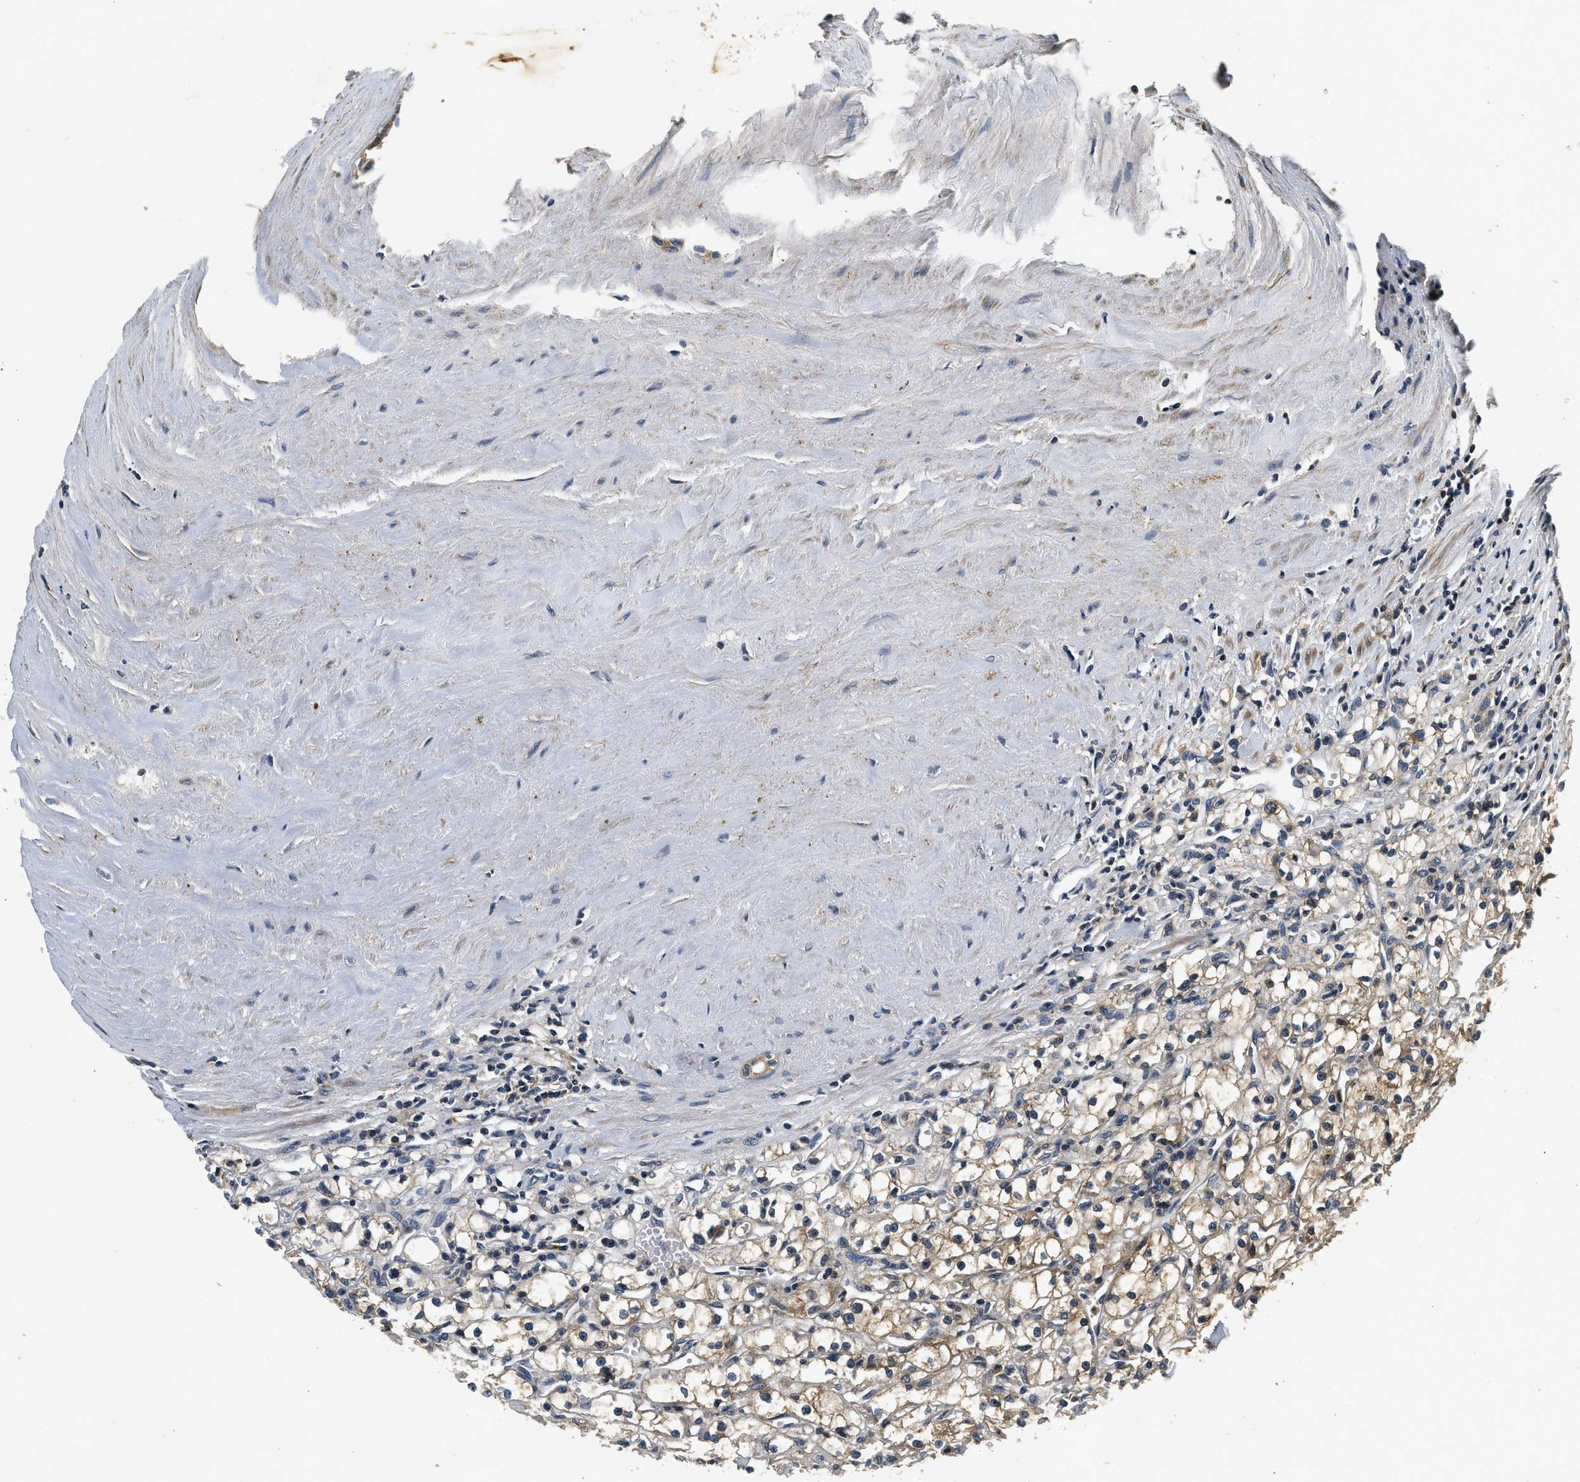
{"staining": {"intensity": "moderate", "quantity": "25%-75%", "location": "cytoplasmic/membranous"}, "tissue": "renal cancer", "cell_type": "Tumor cells", "image_type": "cancer", "snomed": [{"axis": "morphology", "description": "Adenocarcinoma, NOS"}, {"axis": "topography", "description": "Kidney"}], "caption": "The photomicrograph displays a brown stain indicating the presence of a protein in the cytoplasmic/membranous of tumor cells in renal cancer. The staining was performed using DAB (3,3'-diaminobenzidine), with brown indicating positive protein expression. Nuclei are stained blue with hematoxylin.", "gene": "RESF1", "patient": {"sex": "male", "age": 56}}